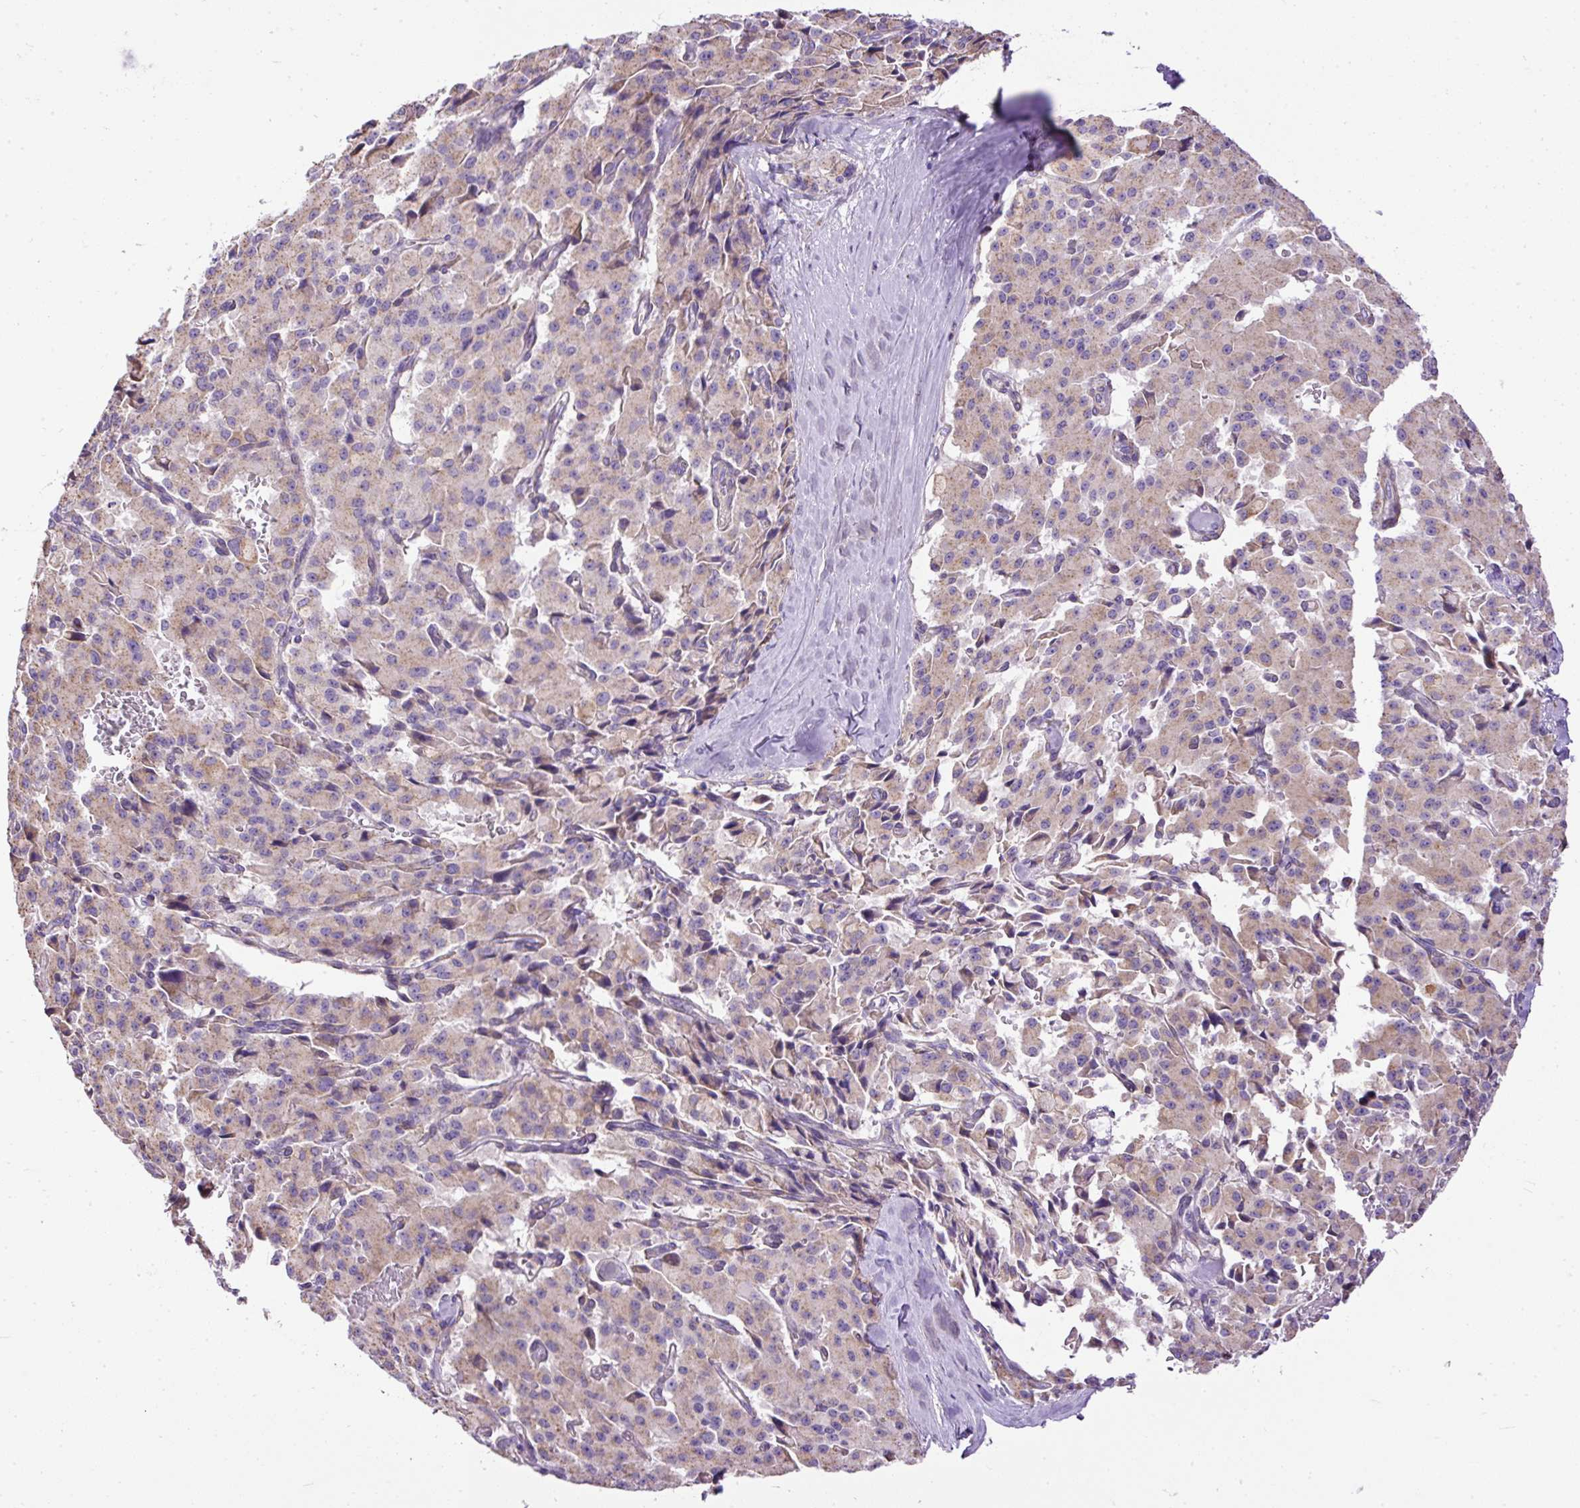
{"staining": {"intensity": "weak", "quantity": "25%-75%", "location": "cytoplasmic/membranous"}, "tissue": "pancreatic cancer", "cell_type": "Tumor cells", "image_type": "cancer", "snomed": [{"axis": "morphology", "description": "Adenocarcinoma, NOS"}, {"axis": "topography", "description": "Pancreas"}], "caption": "Adenocarcinoma (pancreatic) stained with IHC reveals weak cytoplasmic/membranous staining in about 25%-75% of tumor cells. The staining is performed using DAB (3,3'-diaminobenzidine) brown chromogen to label protein expression. The nuclei are counter-stained blue using hematoxylin.", "gene": "CFAP47", "patient": {"sex": "male", "age": 65}}